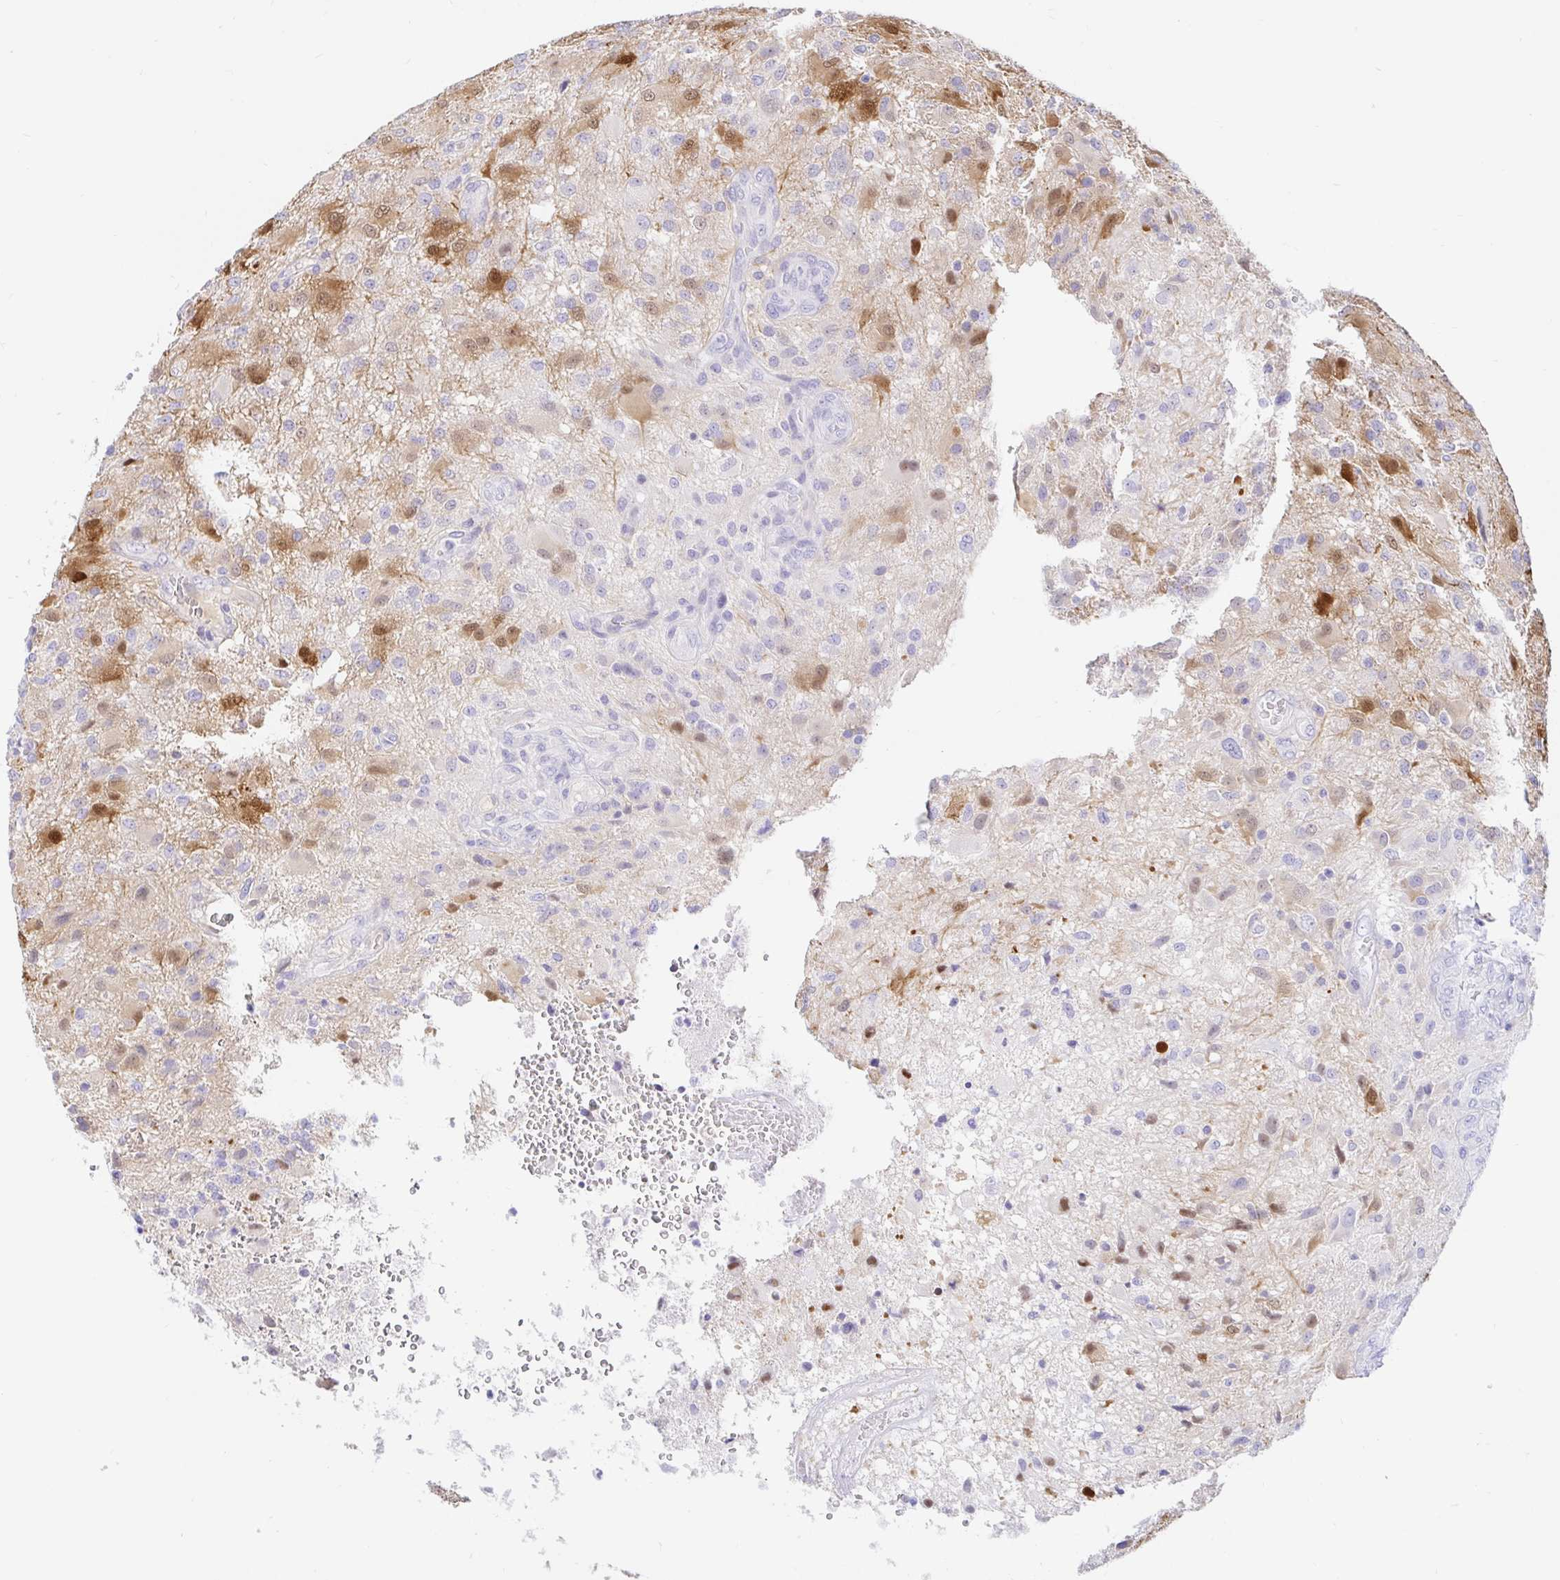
{"staining": {"intensity": "moderate", "quantity": "<25%", "location": "cytoplasmic/membranous,nuclear"}, "tissue": "glioma", "cell_type": "Tumor cells", "image_type": "cancer", "snomed": [{"axis": "morphology", "description": "Glioma, malignant, High grade"}, {"axis": "topography", "description": "Brain"}], "caption": "Moderate cytoplasmic/membranous and nuclear protein expression is present in about <25% of tumor cells in glioma.", "gene": "PPP1R1B", "patient": {"sex": "male", "age": 53}}